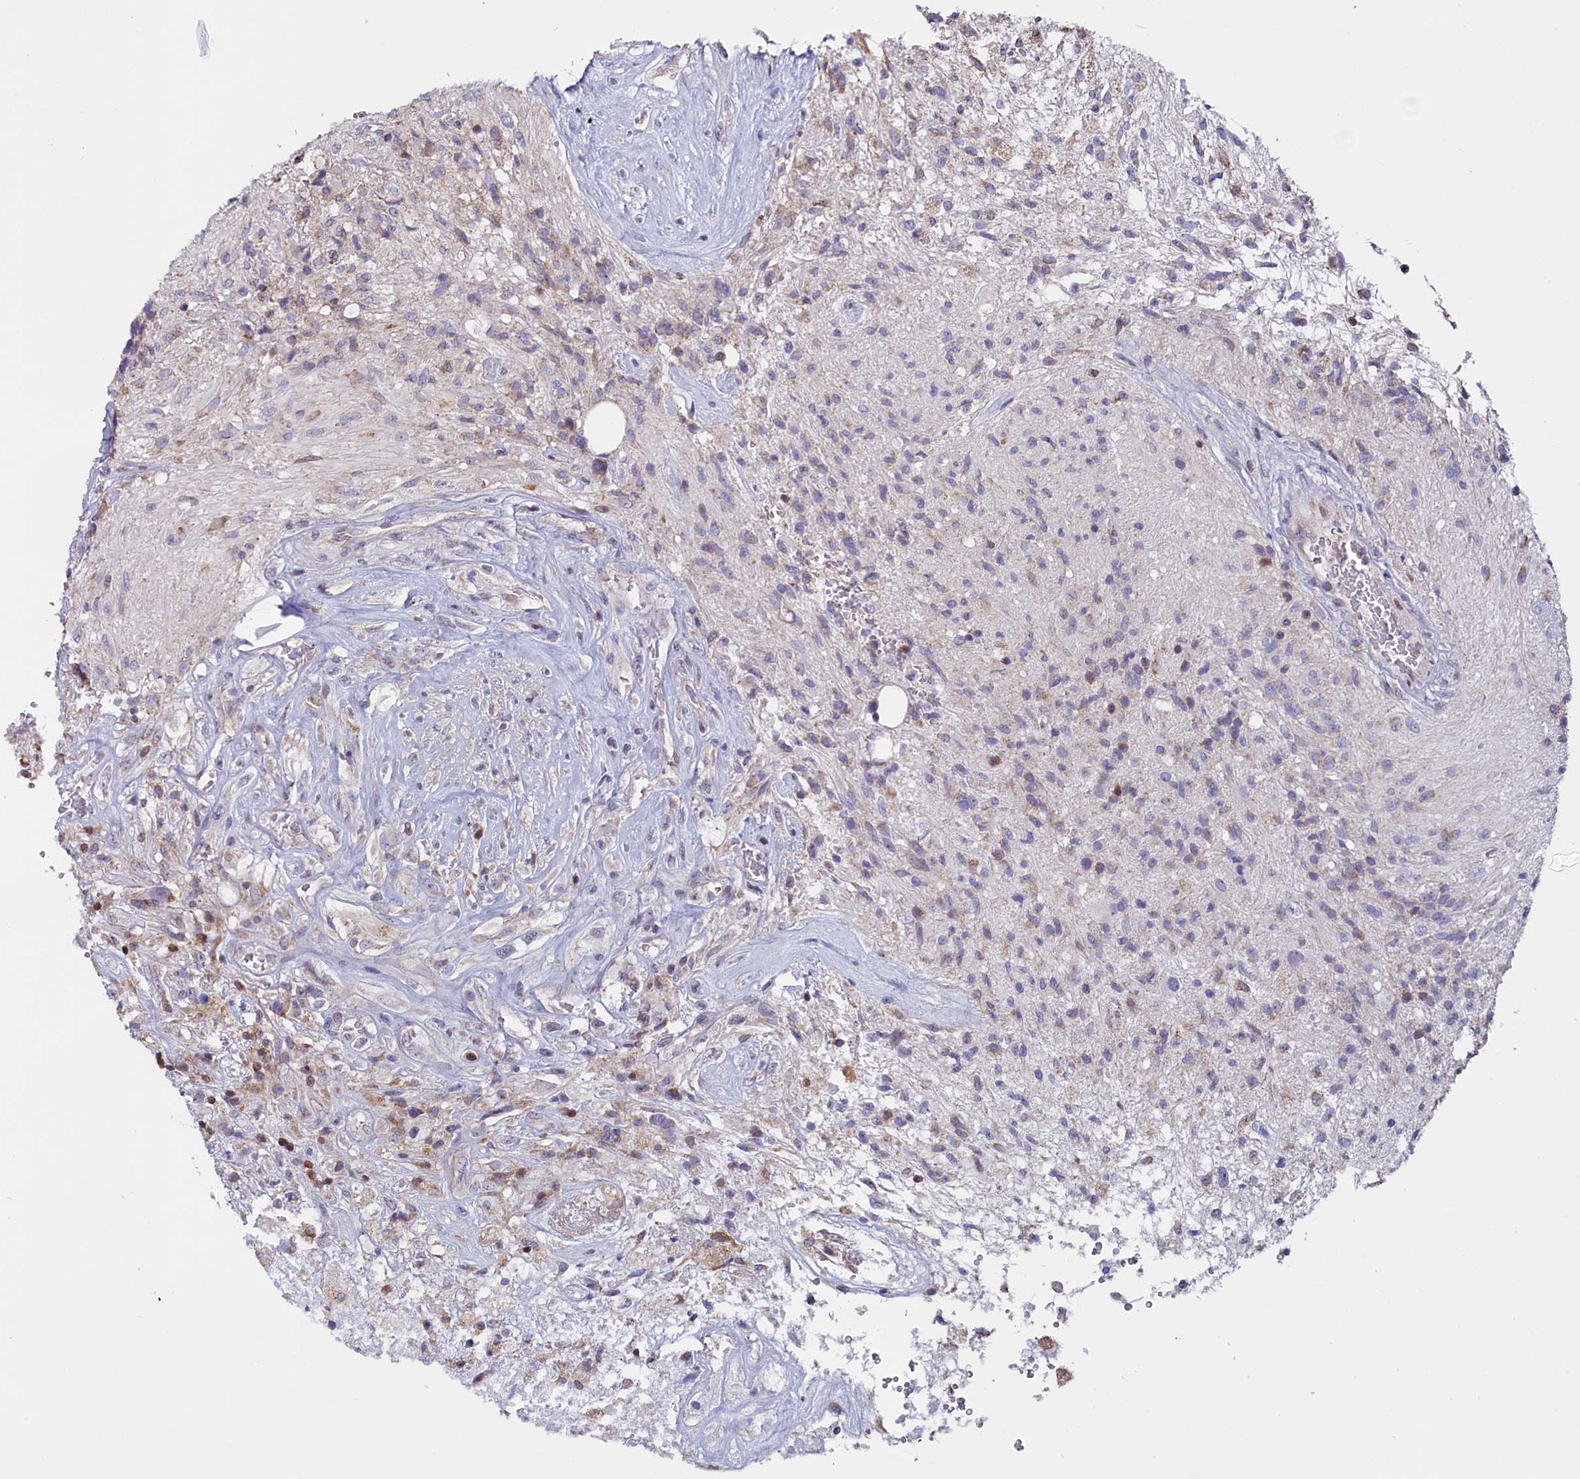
{"staining": {"intensity": "weak", "quantity": "<25%", "location": "cytoplasmic/membranous"}, "tissue": "glioma", "cell_type": "Tumor cells", "image_type": "cancer", "snomed": [{"axis": "morphology", "description": "Glioma, malignant, High grade"}, {"axis": "topography", "description": "Brain"}], "caption": "A histopathology image of human high-grade glioma (malignant) is negative for staining in tumor cells.", "gene": "CIAPIN1", "patient": {"sex": "male", "age": 56}}